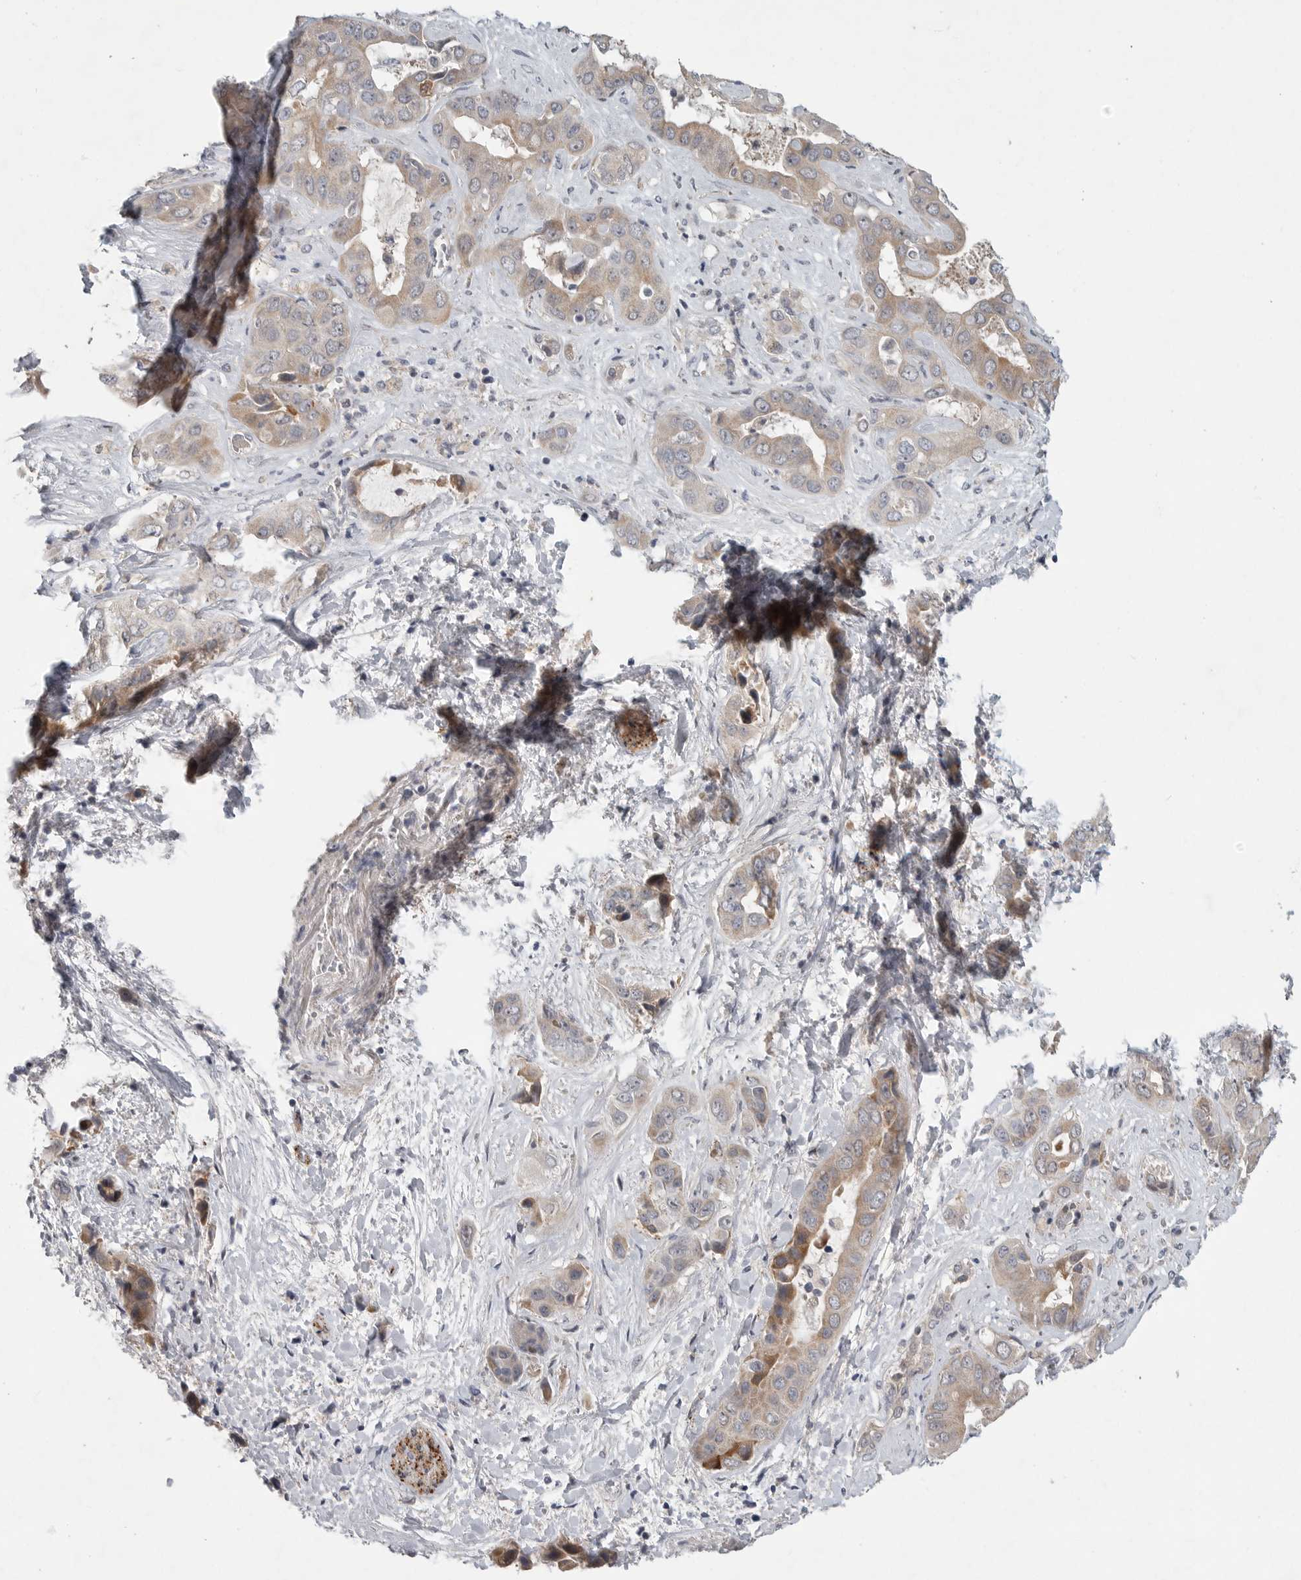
{"staining": {"intensity": "moderate", "quantity": ">75%", "location": "cytoplasmic/membranous"}, "tissue": "liver cancer", "cell_type": "Tumor cells", "image_type": "cancer", "snomed": [{"axis": "morphology", "description": "Cholangiocarcinoma"}, {"axis": "topography", "description": "Liver"}], "caption": "IHC (DAB) staining of human liver cancer (cholangiocarcinoma) displays moderate cytoplasmic/membranous protein positivity in about >75% of tumor cells.", "gene": "FBXO43", "patient": {"sex": "female", "age": 52}}